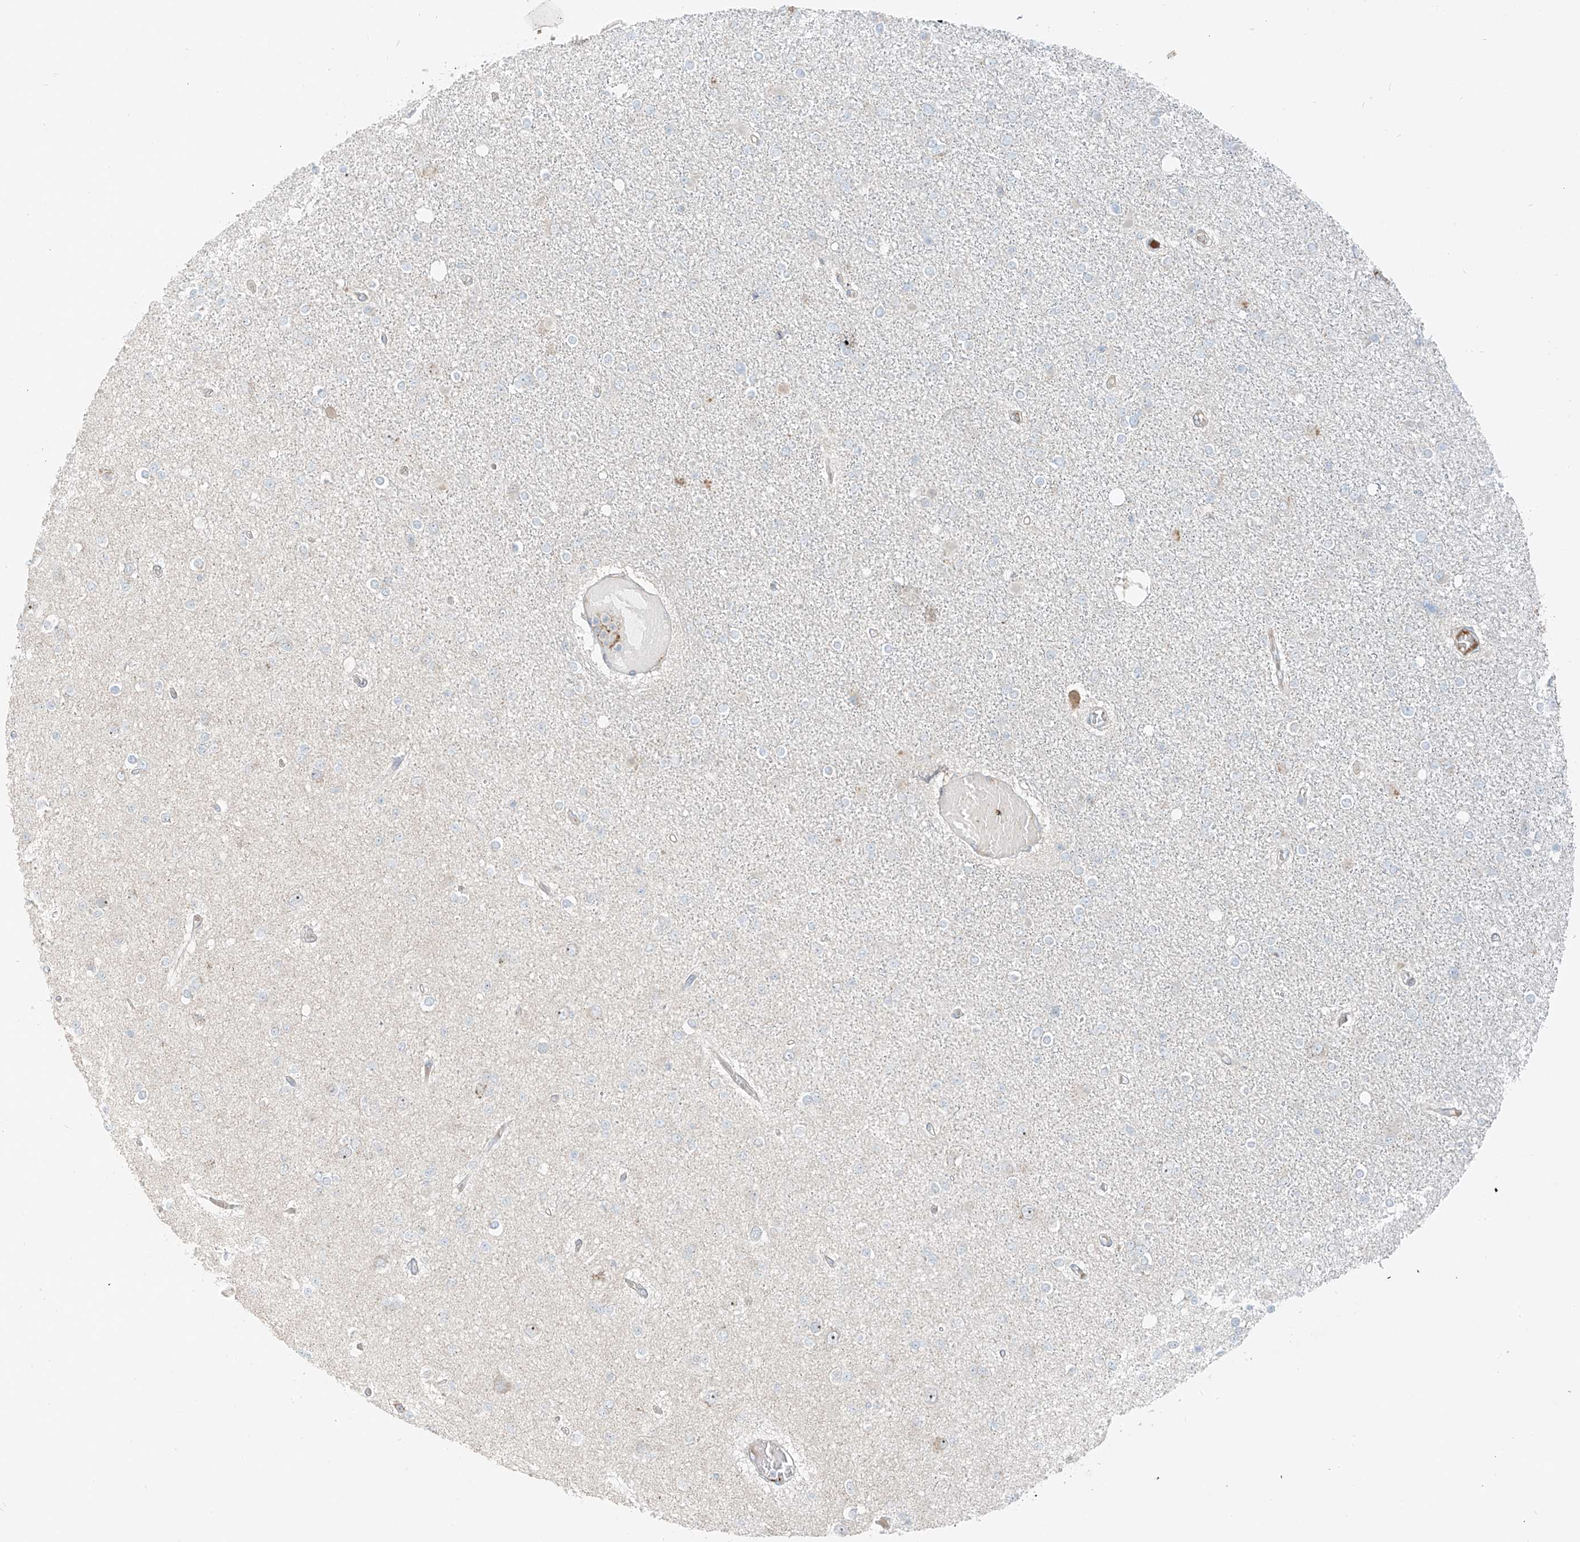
{"staining": {"intensity": "negative", "quantity": "none", "location": "none"}, "tissue": "glioma", "cell_type": "Tumor cells", "image_type": "cancer", "snomed": [{"axis": "morphology", "description": "Glioma, malignant, Low grade"}, {"axis": "topography", "description": "Brain"}], "caption": "Tumor cells show no significant staining in malignant glioma (low-grade). (Brightfield microscopy of DAB IHC at high magnification).", "gene": "FSTL1", "patient": {"sex": "female", "age": 22}}